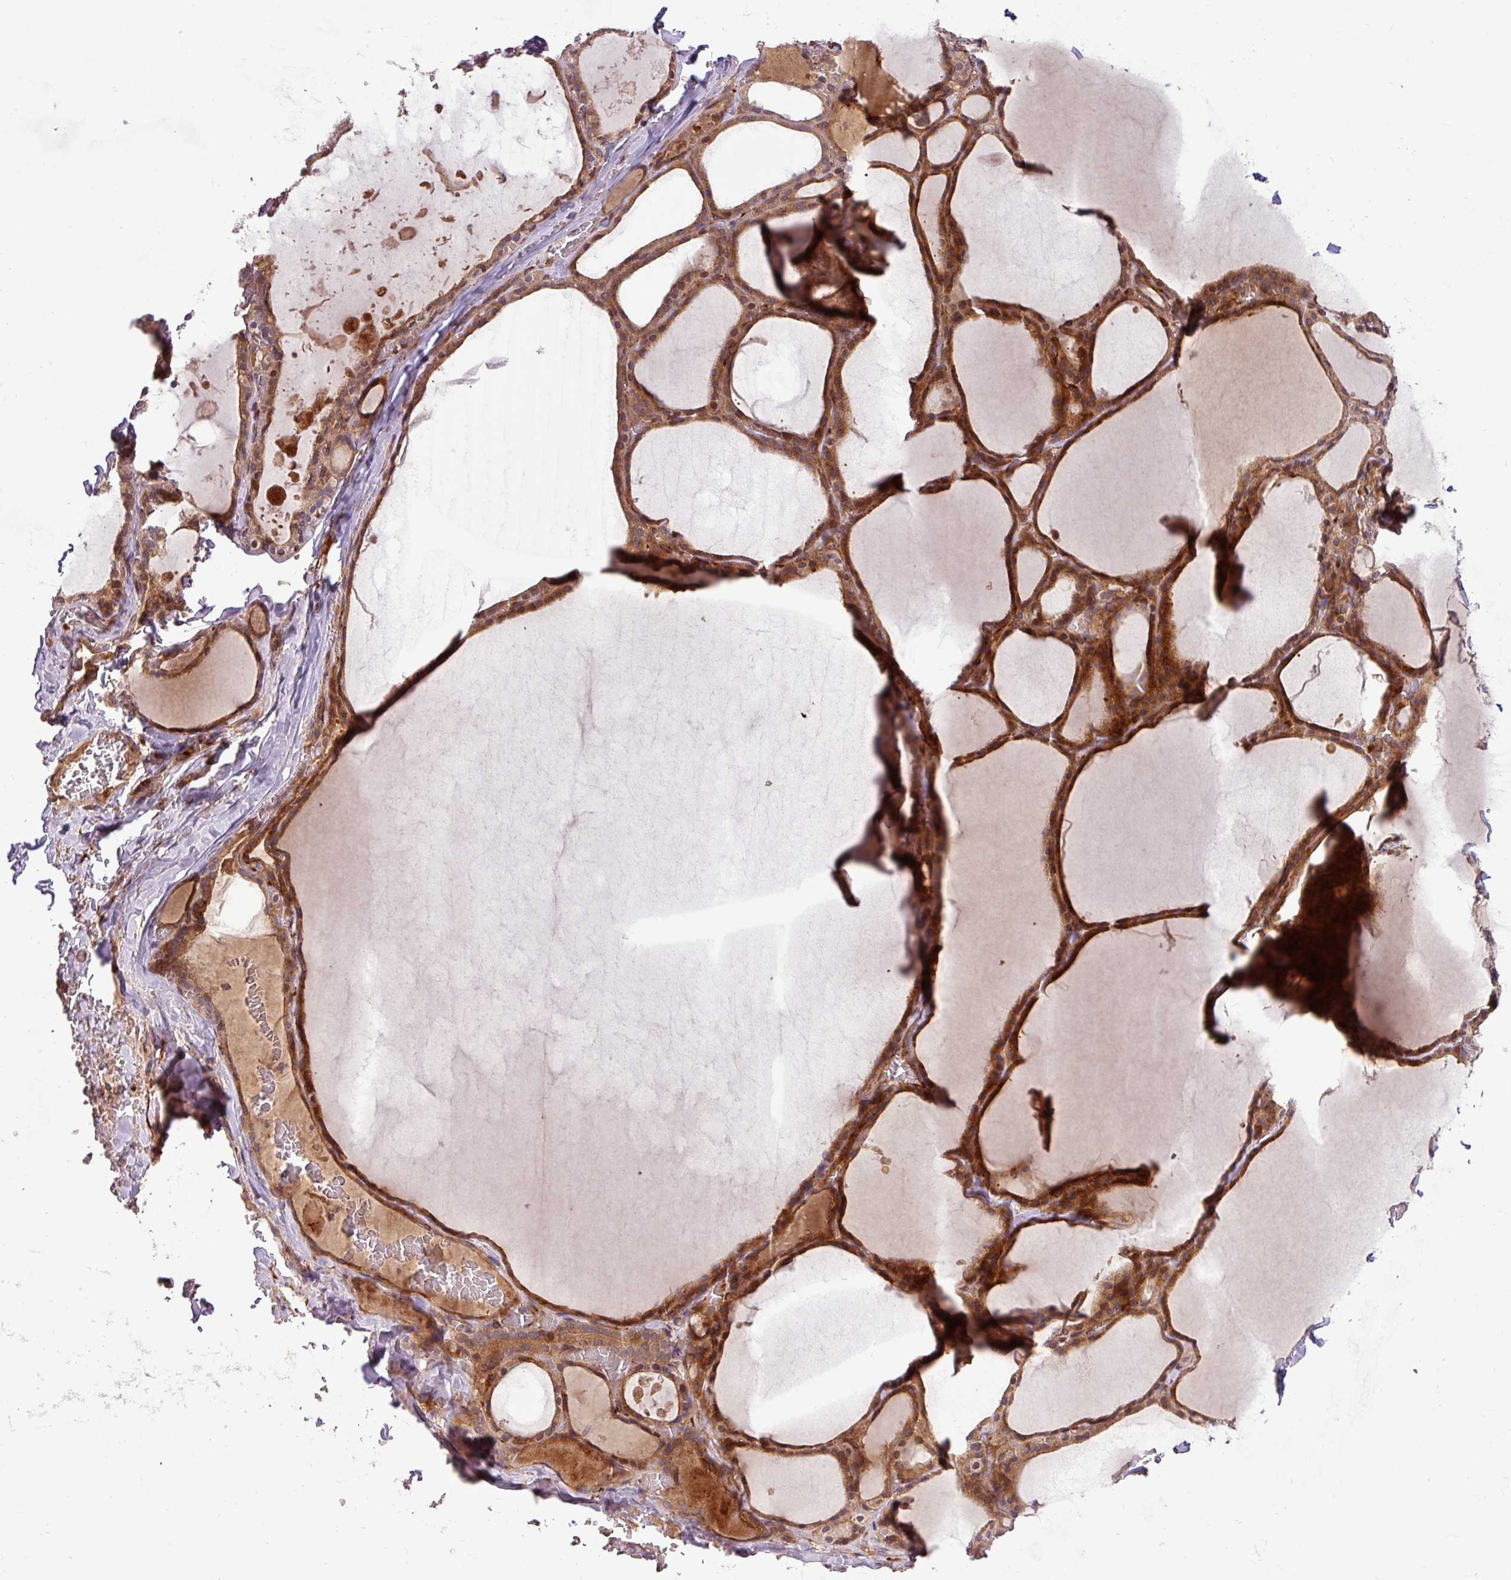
{"staining": {"intensity": "strong", "quantity": ">75%", "location": "cytoplasmic/membranous"}, "tissue": "thyroid gland", "cell_type": "Glandular cells", "image_type": "normal", "snomed": [{"axis": "morphology", "description": "Normal tissue, NOS"}, {"axis": "topography", "description": "Thyroid gland"}], "caption": "Protein staining displays strong cytoplasmic/membranous positivity in about >75% of glandular cells in normal thyroid gland.", "gene": "ART1", "patient": {"sex": "male", "age": 56}}